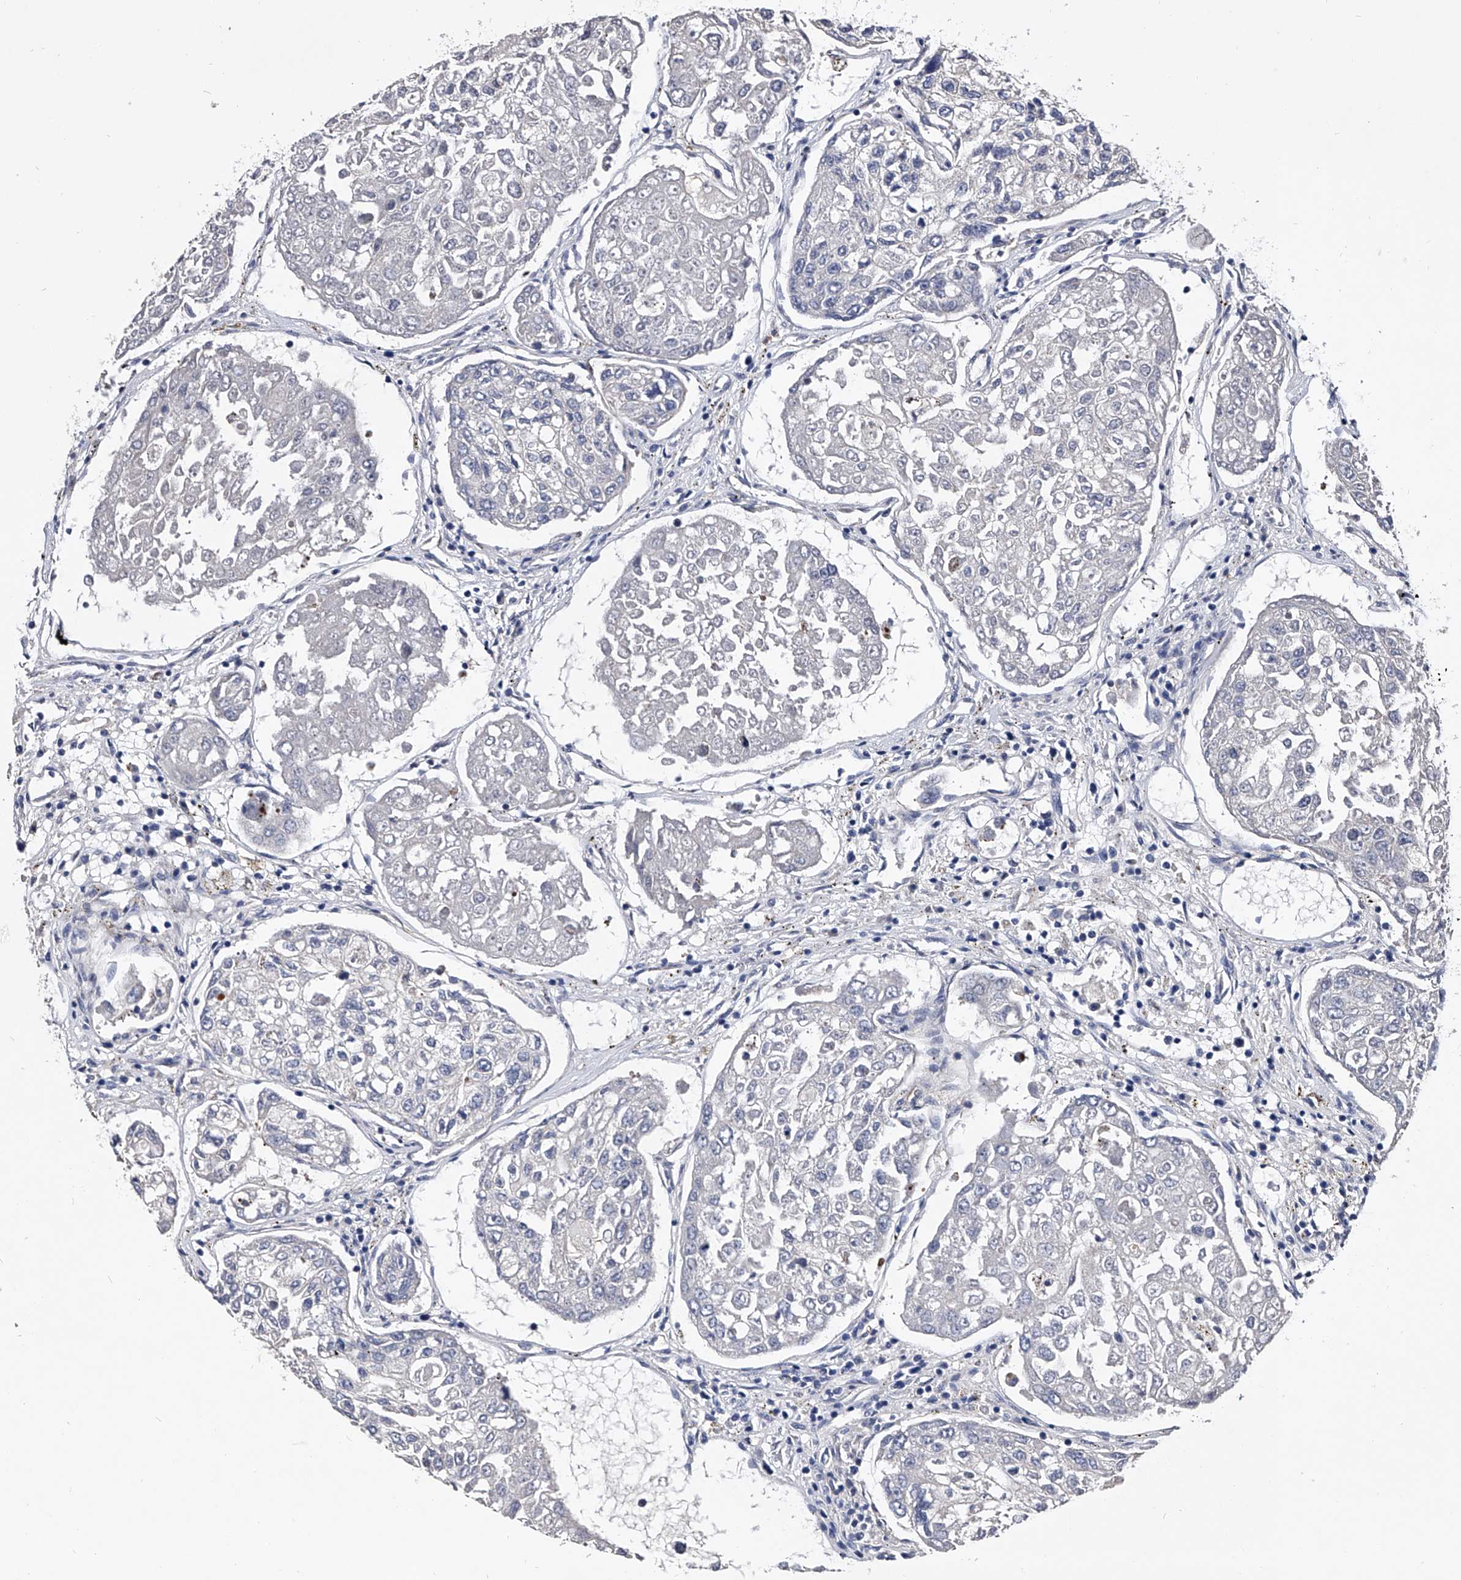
{"staining": {"intensity": "negative", "quantity": "none", "location": "none"}, "tissue": "urothelial cancer", "cell_type": "Tumor cells", "image_type": "cancer", "snomed": [{"axis": "morphology", "description": "Urothelial carcinoma, High grade"}, {"axis": "topography", "description": "Lymph node"}, {"axis": "topography", "description": "Urinary bladder"}], "caption": "A high-resolution image shows immunohistochemistry staining of urothelial cancer, which displays no significant positivity in tumor cells.", "gene": "EFCAB7", "patient": {"sex": "male", "age": 51}}